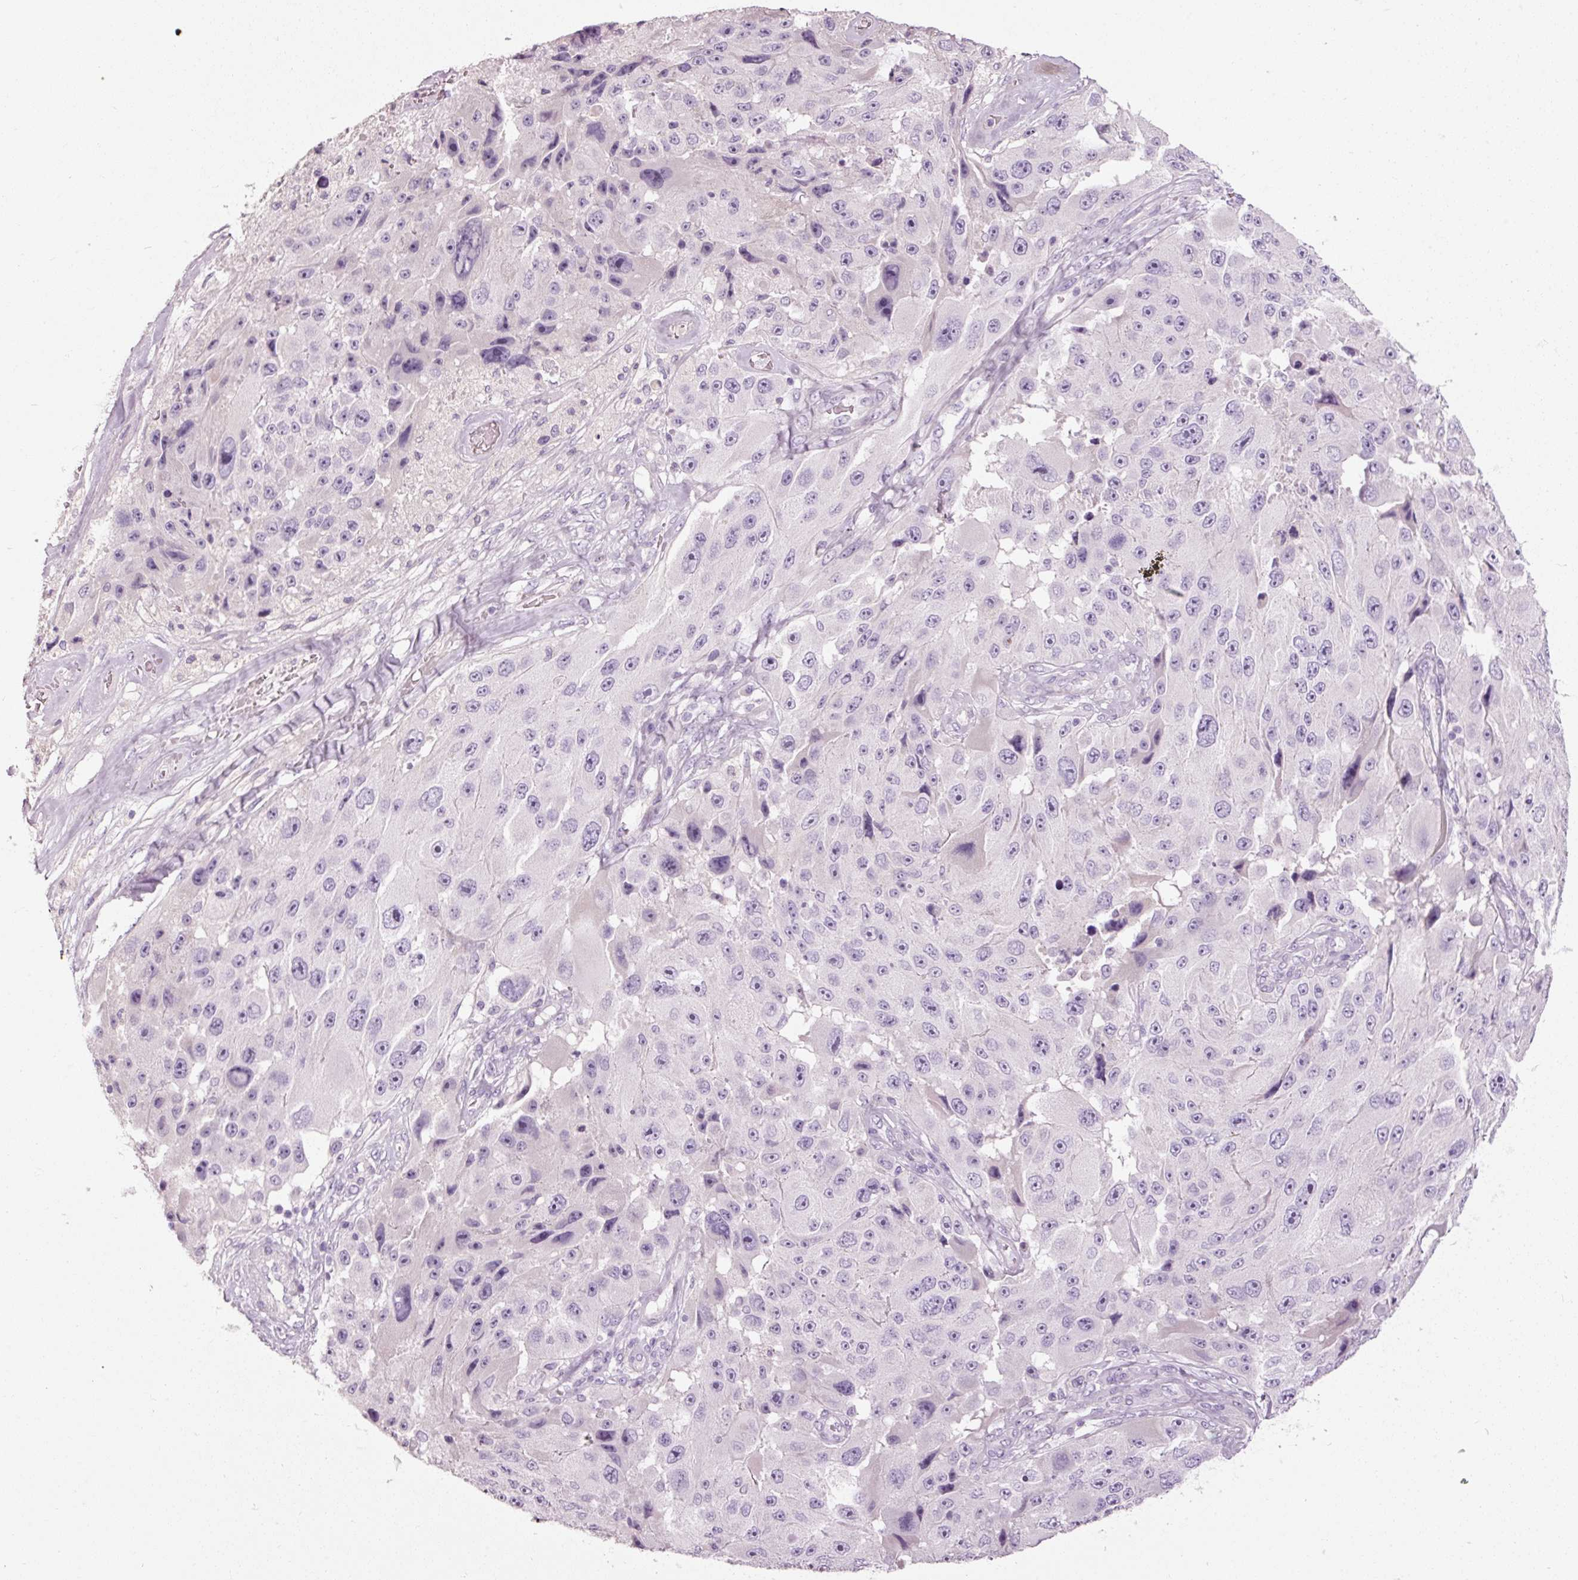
{"staining": {"intensity": "negative", "quantity": "none", "location": "none"}, "tissue": "melanoma", "cell_type": "Tumor cells", "image_type": "cancer", "snomed": [{"axis": "morphology", "description": "Malignant melanoma, Metastatic site"}, {"axis": "topography", "description": "Lymph node"}], "caption": "Malignant melanoma (metastatic site) stained for a protein using IHC displays no staining tumor cells.", "gene": "MUC5AC", "patient": {"sex": "male", "age": 62}}